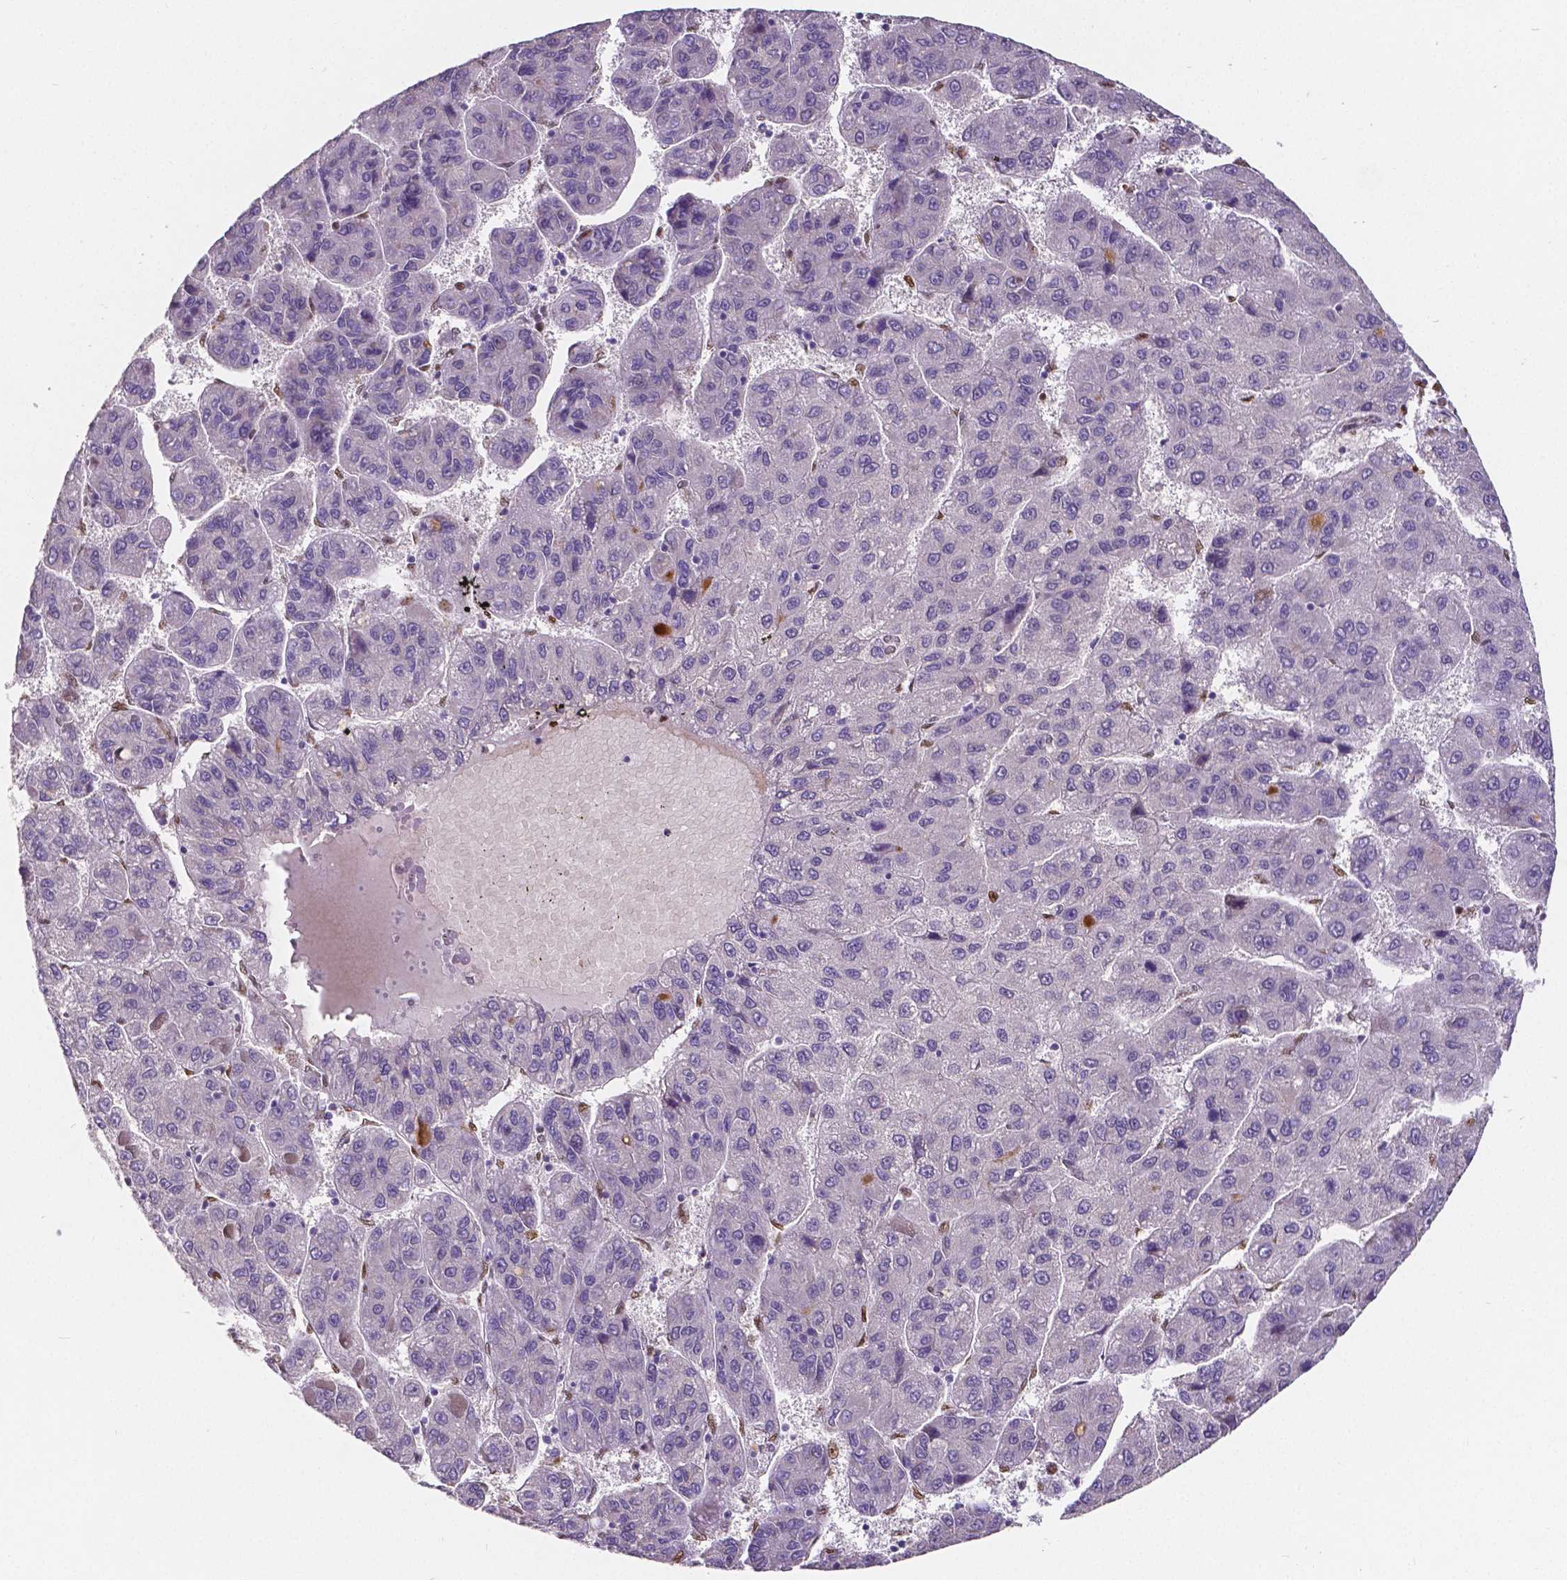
{"staining": {"intensity": "negative", "quantity": "none", "location": "none"}, "tissue": "liver cancer", "cell_type": "Tumor cells", "image_type": "cancer", "snomed": [{"axis": "morphology", "description": "Carcinoma, Hepatocellular, NOS"}, {"axis": "topography", "description": "Liver"}], "caption": "IHC histopathology image of neoplastic tissue: liver cancer (hepatocellular carcinoma) stained with DAB (3,3'-diaminobenzidine) displays no significant protein positivity in tumor cells. The staining is performed using DAB brown chromogen with nuclei counter-stained in using hematoxylin.", "gene": "MEF2C", "patient": {"sex": "female", "age": 82}}